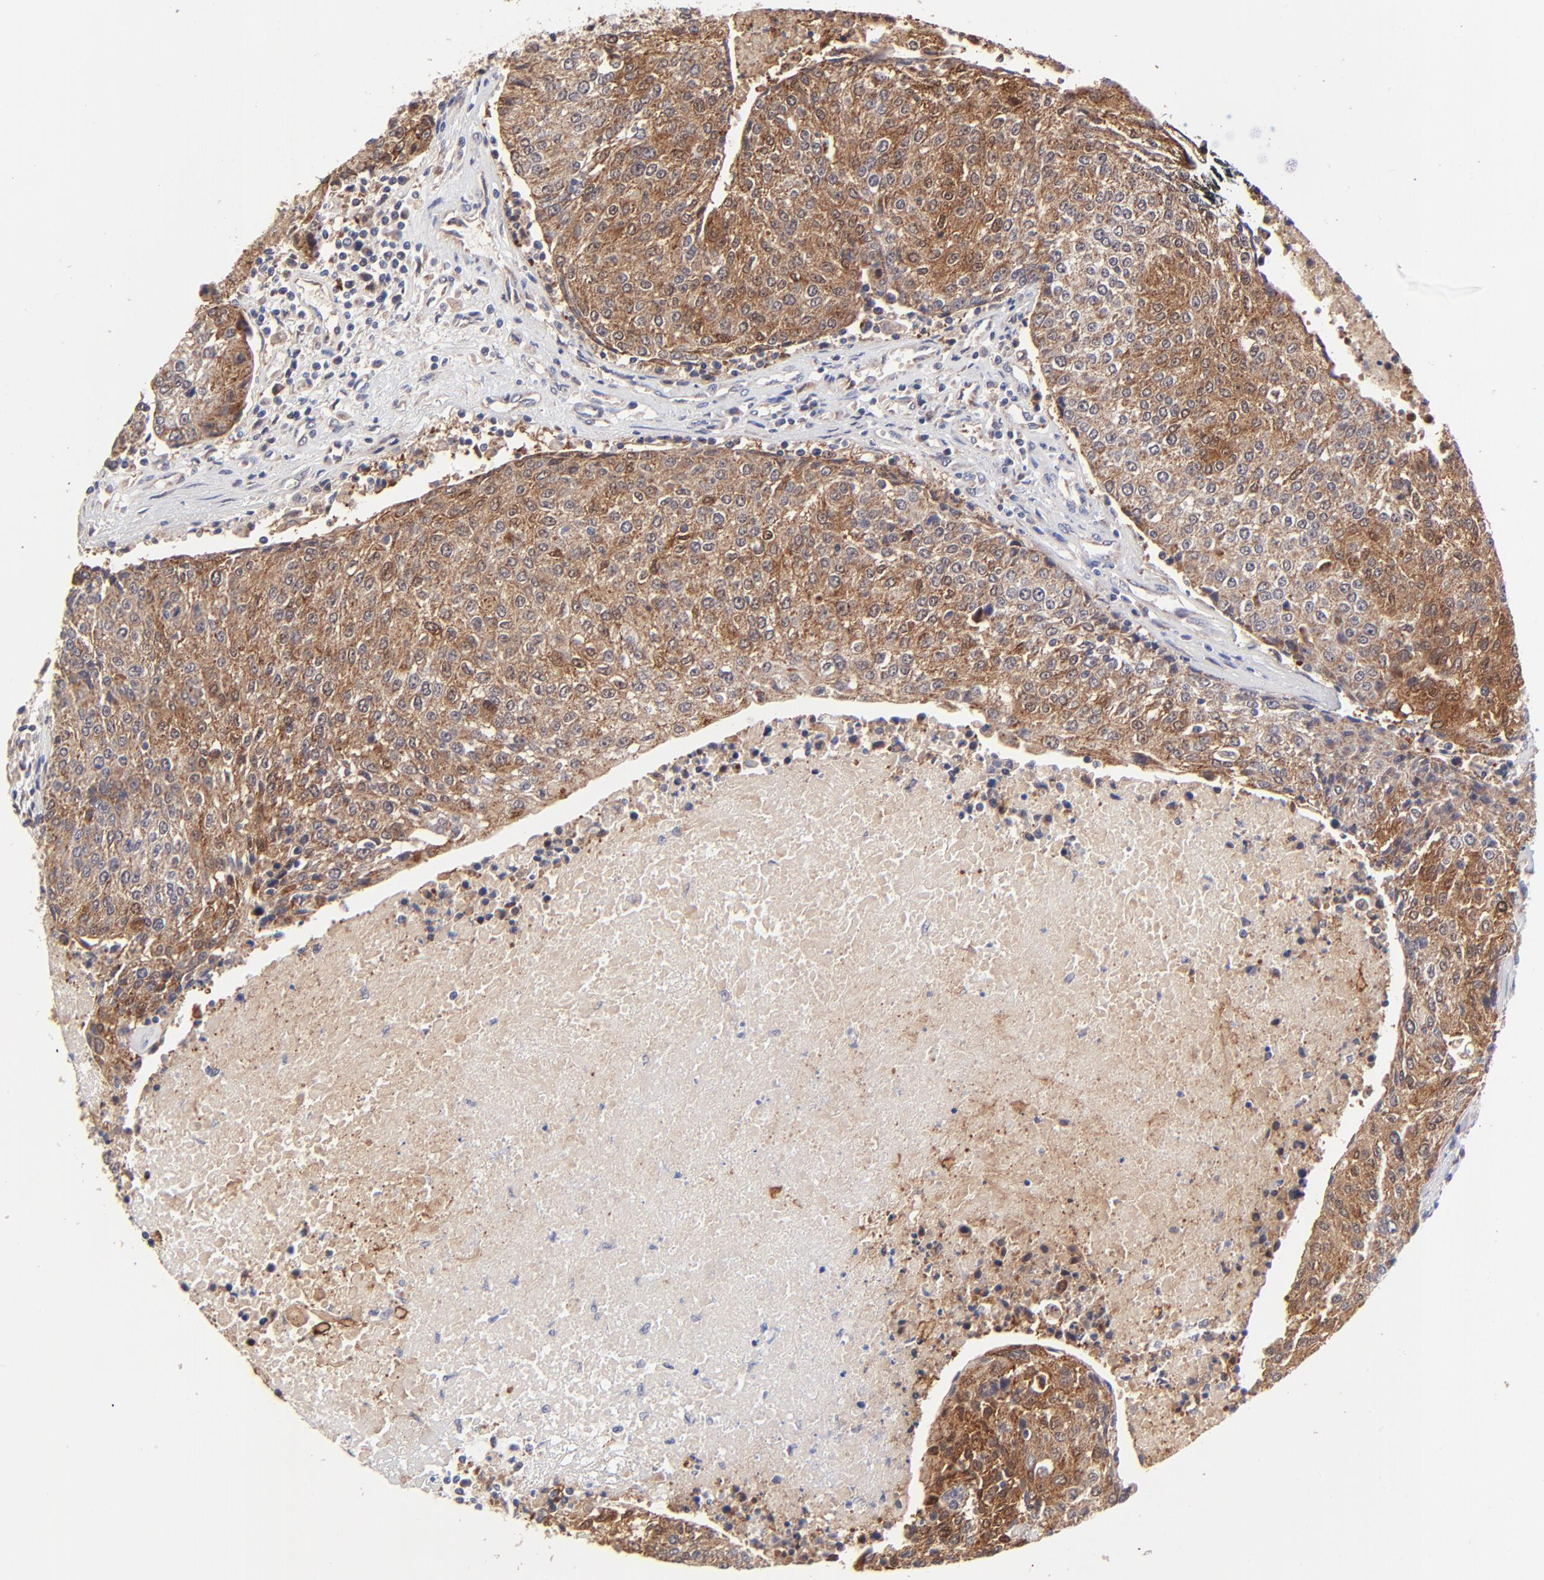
{"staining": {"intensity": "moderate", "quantity": "25%-75%", "location": "cytoplasmic/membranous,nuclear"}, "tissue": "urothelial cancer", "cell_type": "Tumor cells", "image_type": "cancer", "snomed": [{"axis": "morphology", "description": "Urothelial carcinoma, High grade"}, {"axis": "topography", "description": "Urinary bladder"}], "caption": "Tumor cells reveal moderate cytoplasmic/membranous and nuclear staining in about 25%-75% of cells in urothelial cancer.", "gene": "FBXL12", "patient": {"sex": "female", "age": 85}}